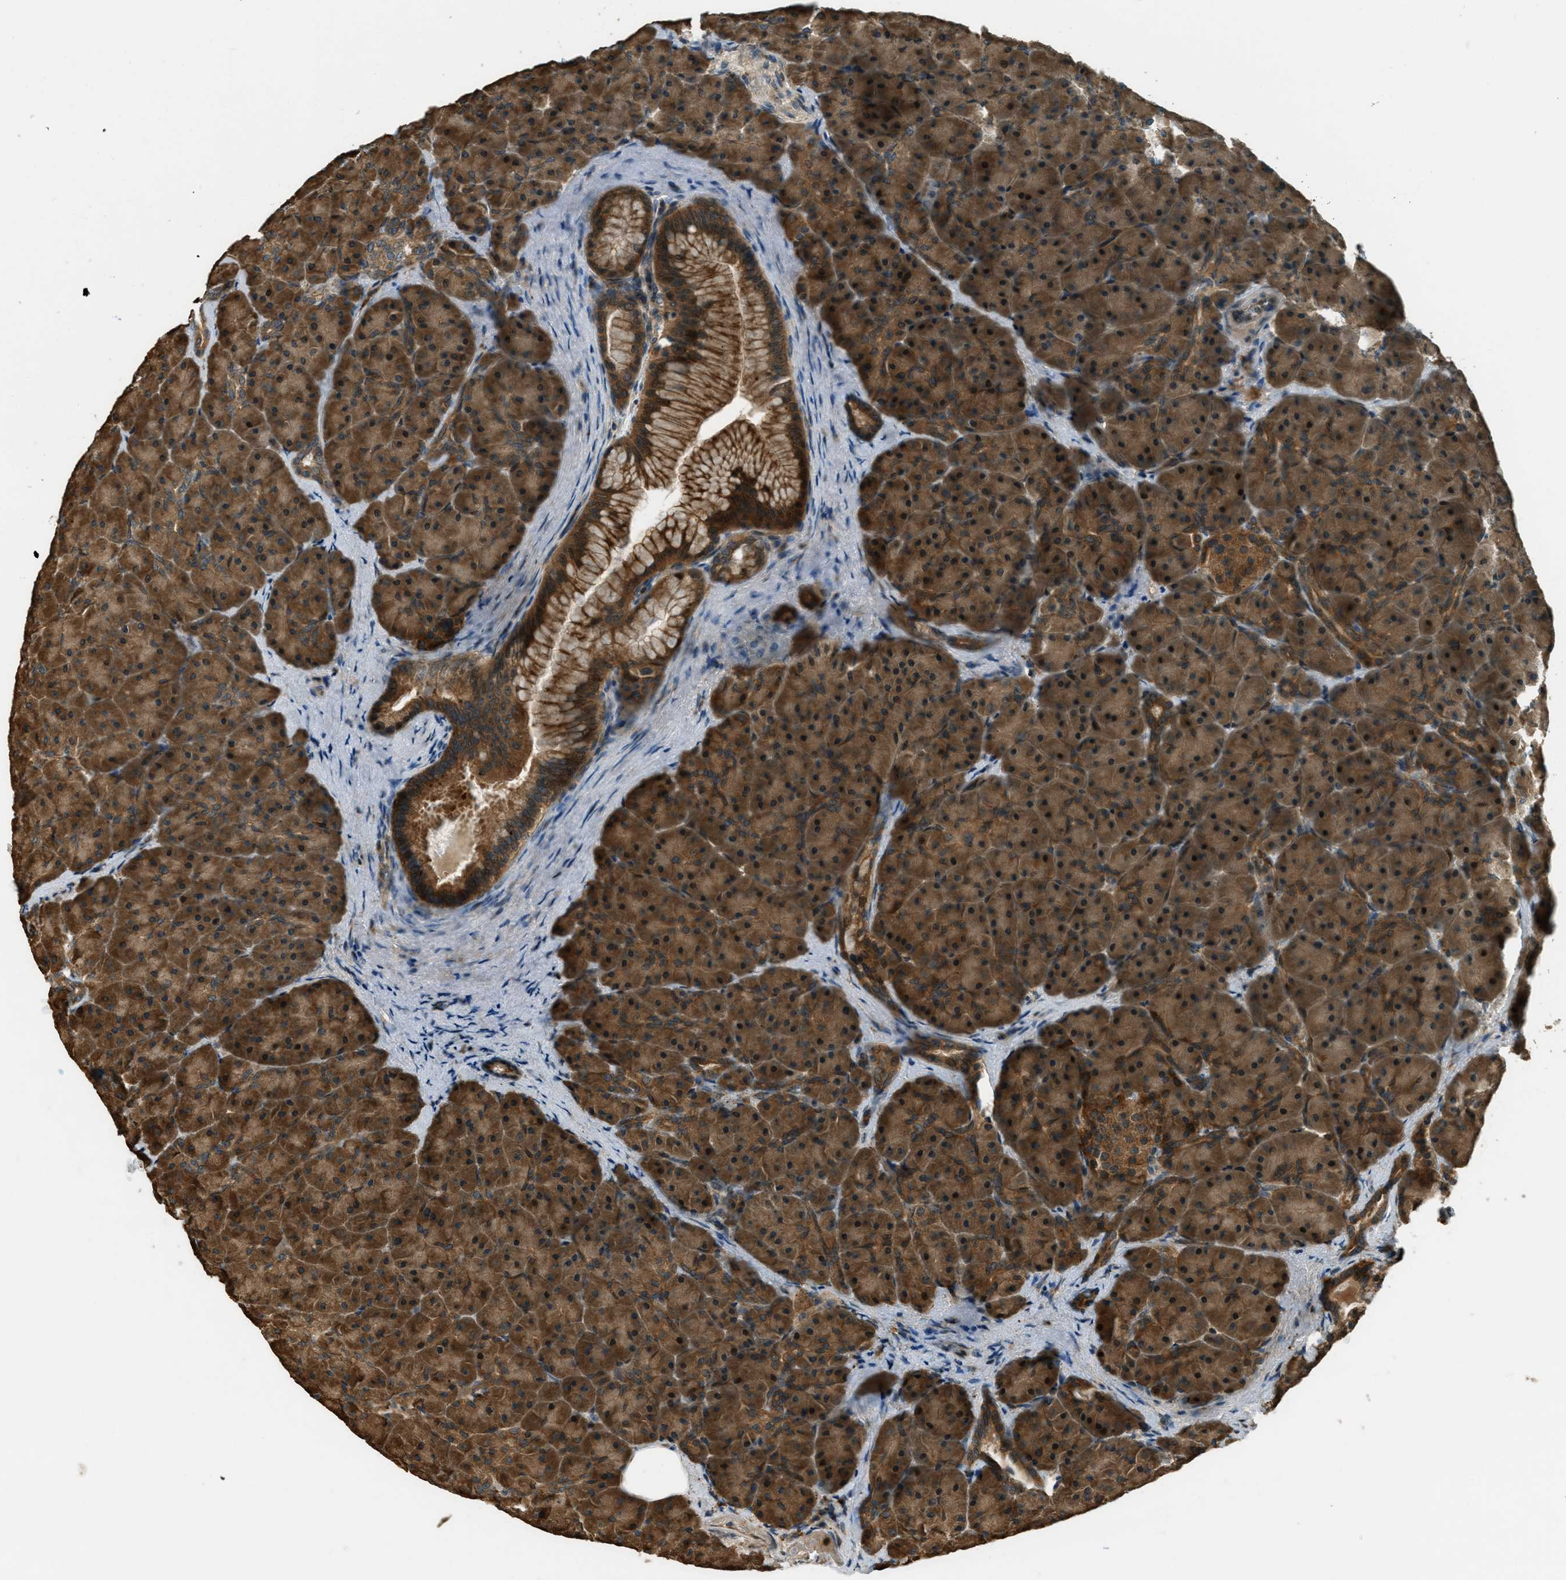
{"staining": {"intensity": "strong", "quantity": ">75%", "location": "cytoplasmic/membranous"}, "tissue": "pancreas", "cell_type": "Exocrine glandular cells", "image_type": "normal", "snomed": [{"axis": "morphology", "description": "Normal tissue, NOS"}, {"axis": "topography", "description": "Pancreas"}], "caption": "Exocrine glandular cells demonstrate strong cytoplasmic/membranous positivity in approximately >75% of cells in benign pancreas. (DAB IHC, brown staining for protein, blue staining for nuclei).", "gene": "PTPN23", "patient": {"sex": "male", "age": 66}}